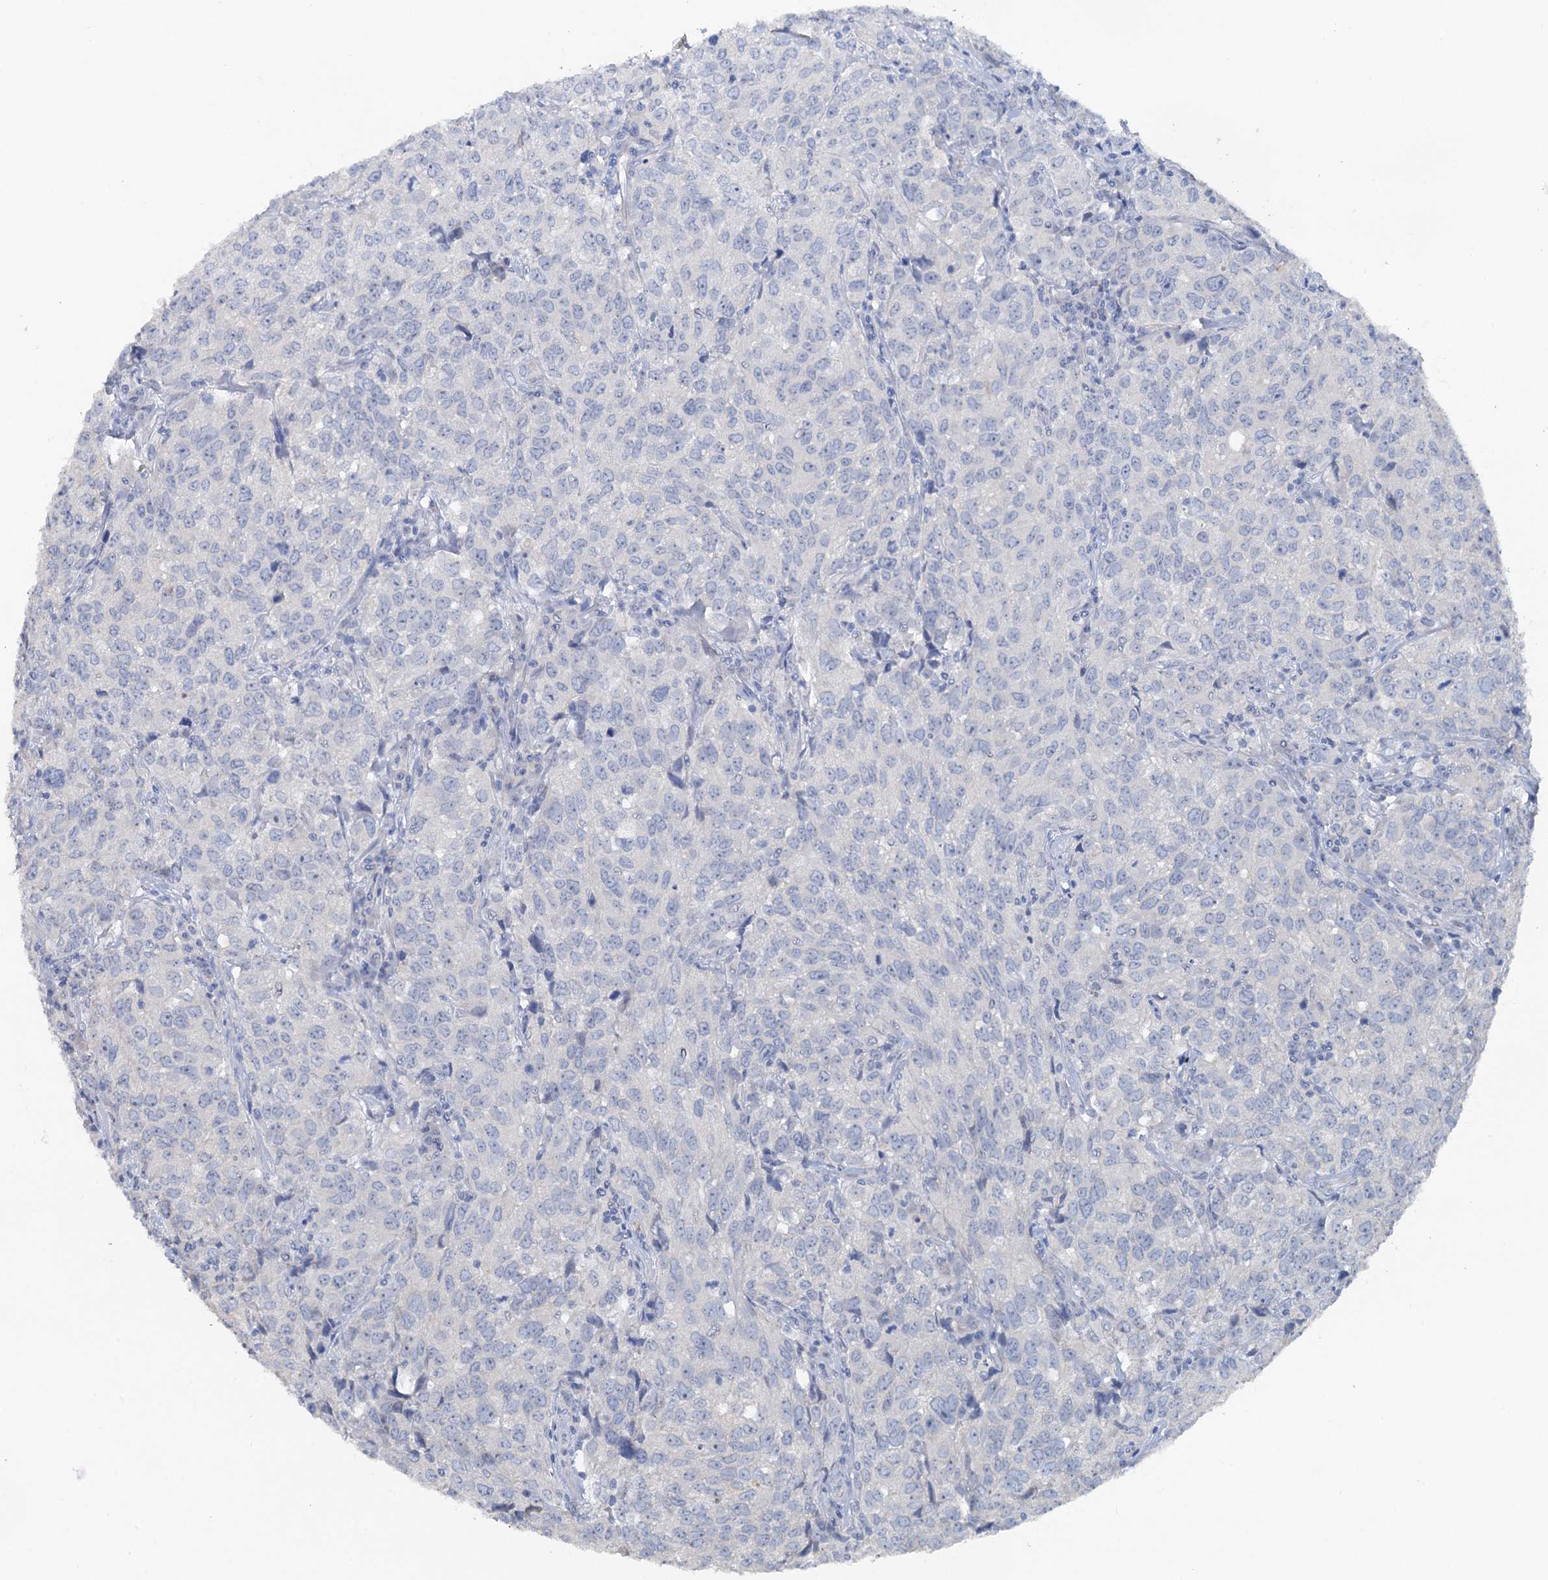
{"staining": {"intensity": "negative", "quantity": "none", "location": "none"}, "tissue": "urothelial cancer", "cell_type": "Tumor cells", "image_type": "cancer", "snomed": [{"axis": "morphology", "description": "Urothelial carcinoma, High grade"}, {"axis": "topography", "description": "Urinary bladder"}], "caption": "High power microscopy photomicrograph of an IHC histopathology image of high-grade urothelial carcinoma, revealing no significant positivity in tumor cells. The staining was performed using DAB to visualize the protein expression in brown, while the nuclei were stained in blue with hematoxylin (Magnification: 20x).", "gene": "PLLP", "patient": {"sex": "female", "age": 75}}